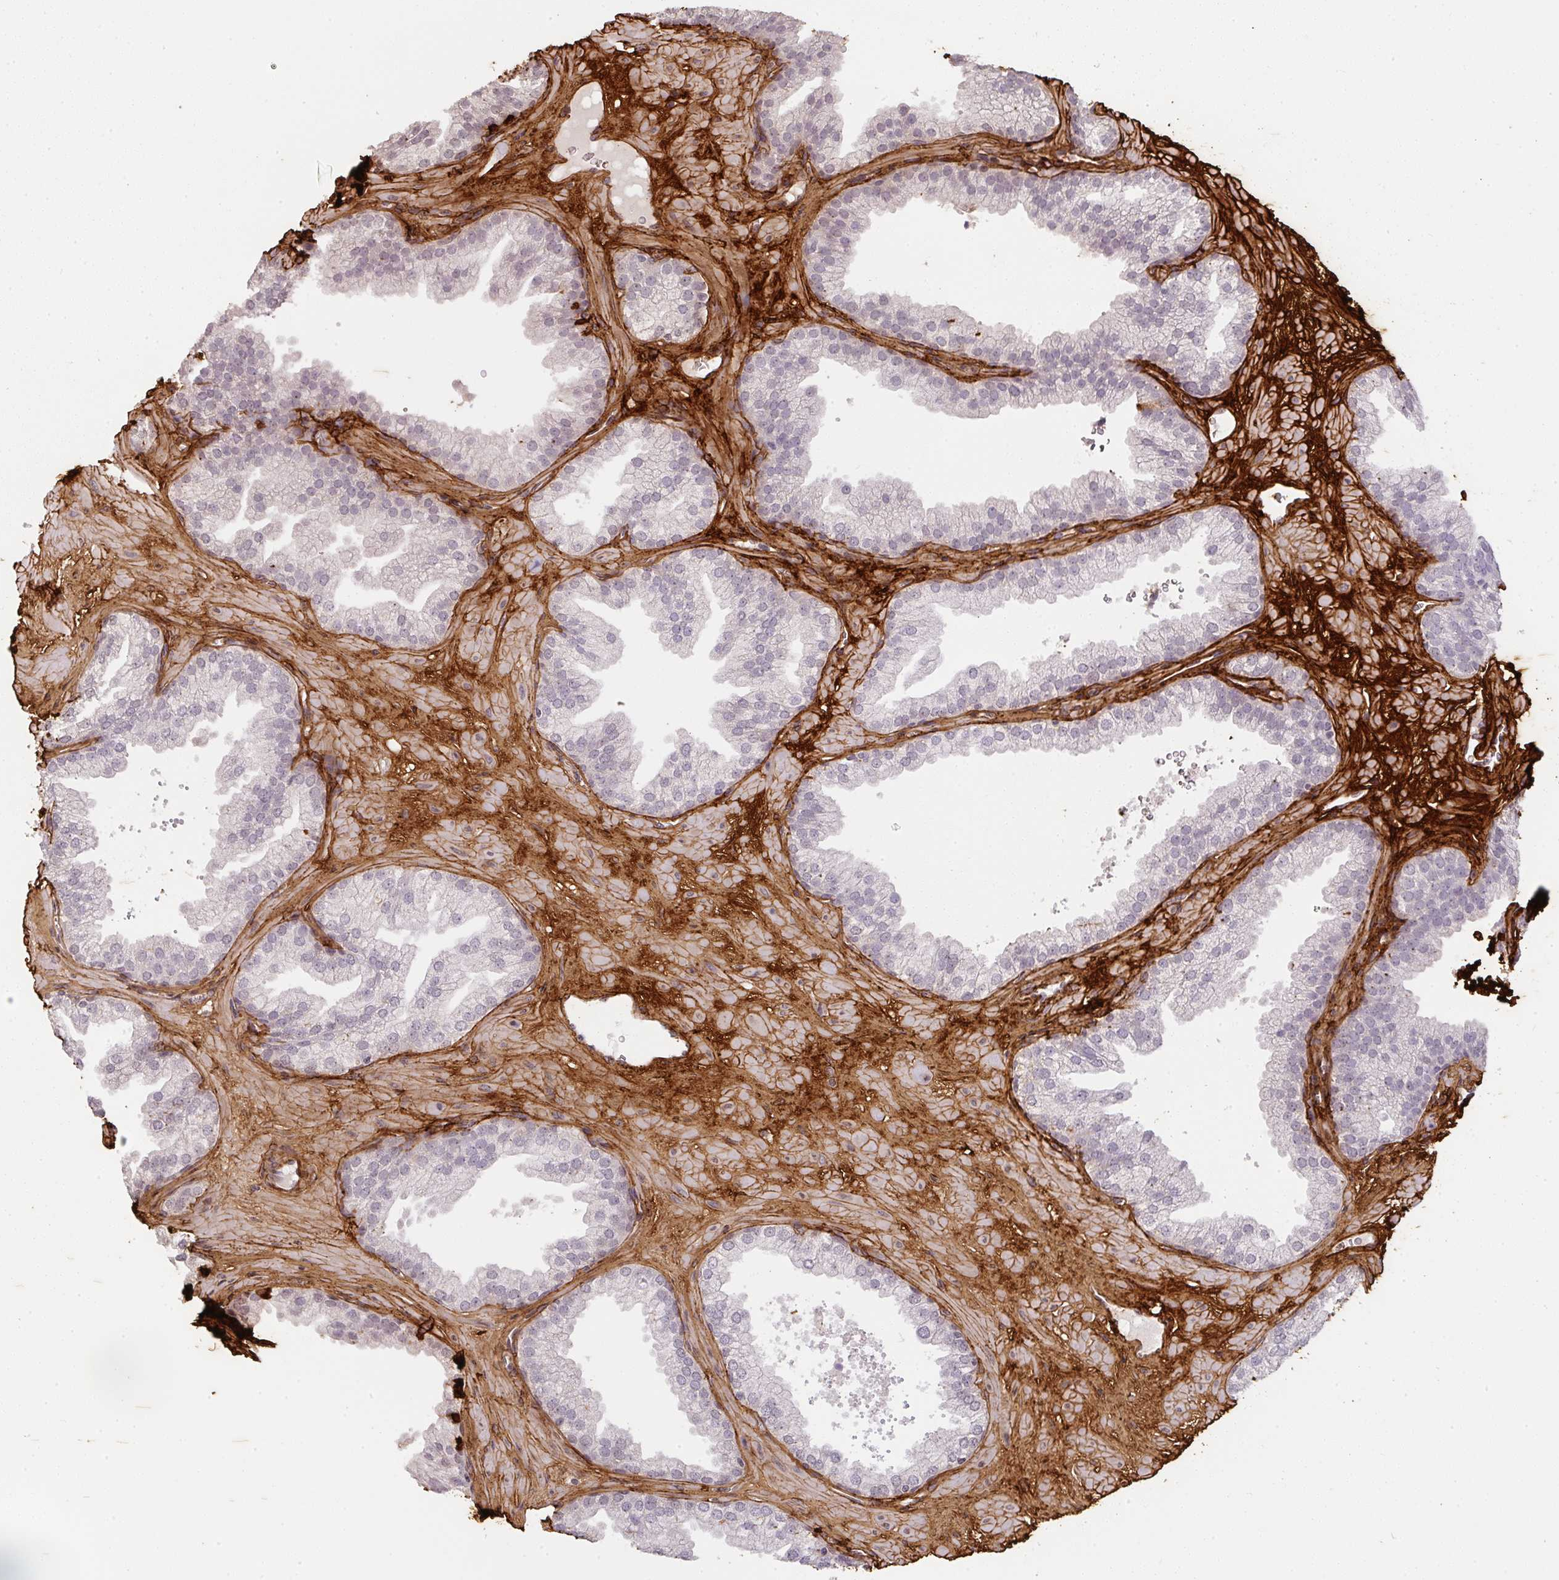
{"staining": {"intensity": "negative", "quantity": "none", "location": "none"}, "tissue": "prostate", "cell_type": "Glandular cells", "image_type": "normal", "snomed": [{"axis": "morphology", "description": "Normal tissue, NOS"}, {"axis": "topography", "description": "Prostate"}], "caption": "IHC of normal prostate demonstrates no expression in glandular cells.", "gene": "COL3A1", "patient": {"sex": "male", "age": 37}}